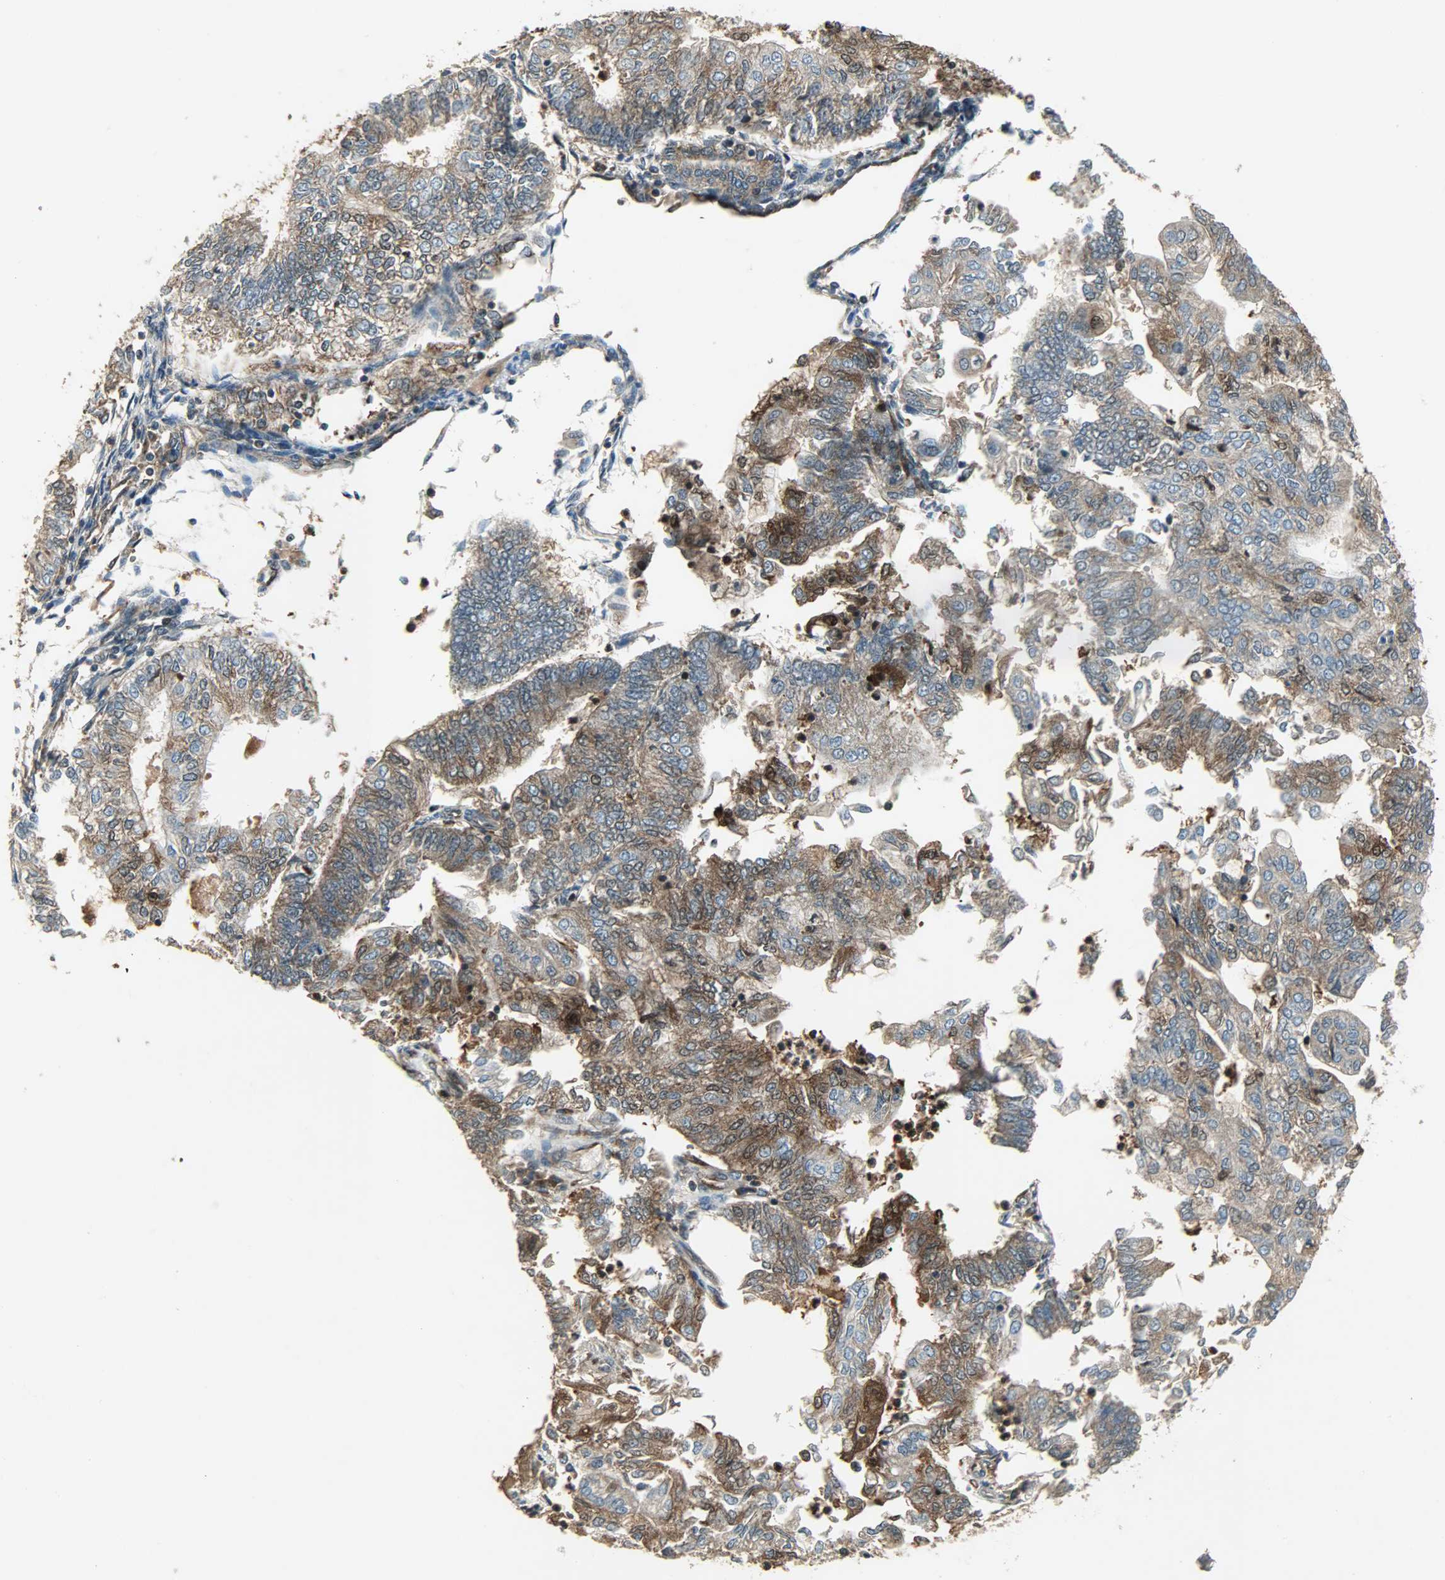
{"staining": {"intensity": "strong", "quantity": ">75%", "location": "cytoplasmic/membranous"}, "tissue": "endometrial cancer", "cell_type": "Tumor cells", "image_type": "cancer", "snomed": [{"axis": "morphology", "description": "Adenocarcinoma, NOS"}, {"axis": "topography", "description": "Endometrium"}], "caption": "There is high levels of strong cytoplasmic/membranous expression in tumor cells of endometrial adenocarcinoma, as demonstrated by immunohistochemical staining (brown color).", "gene": "AMT", "patient": {"sex": "female", "age": 59}}